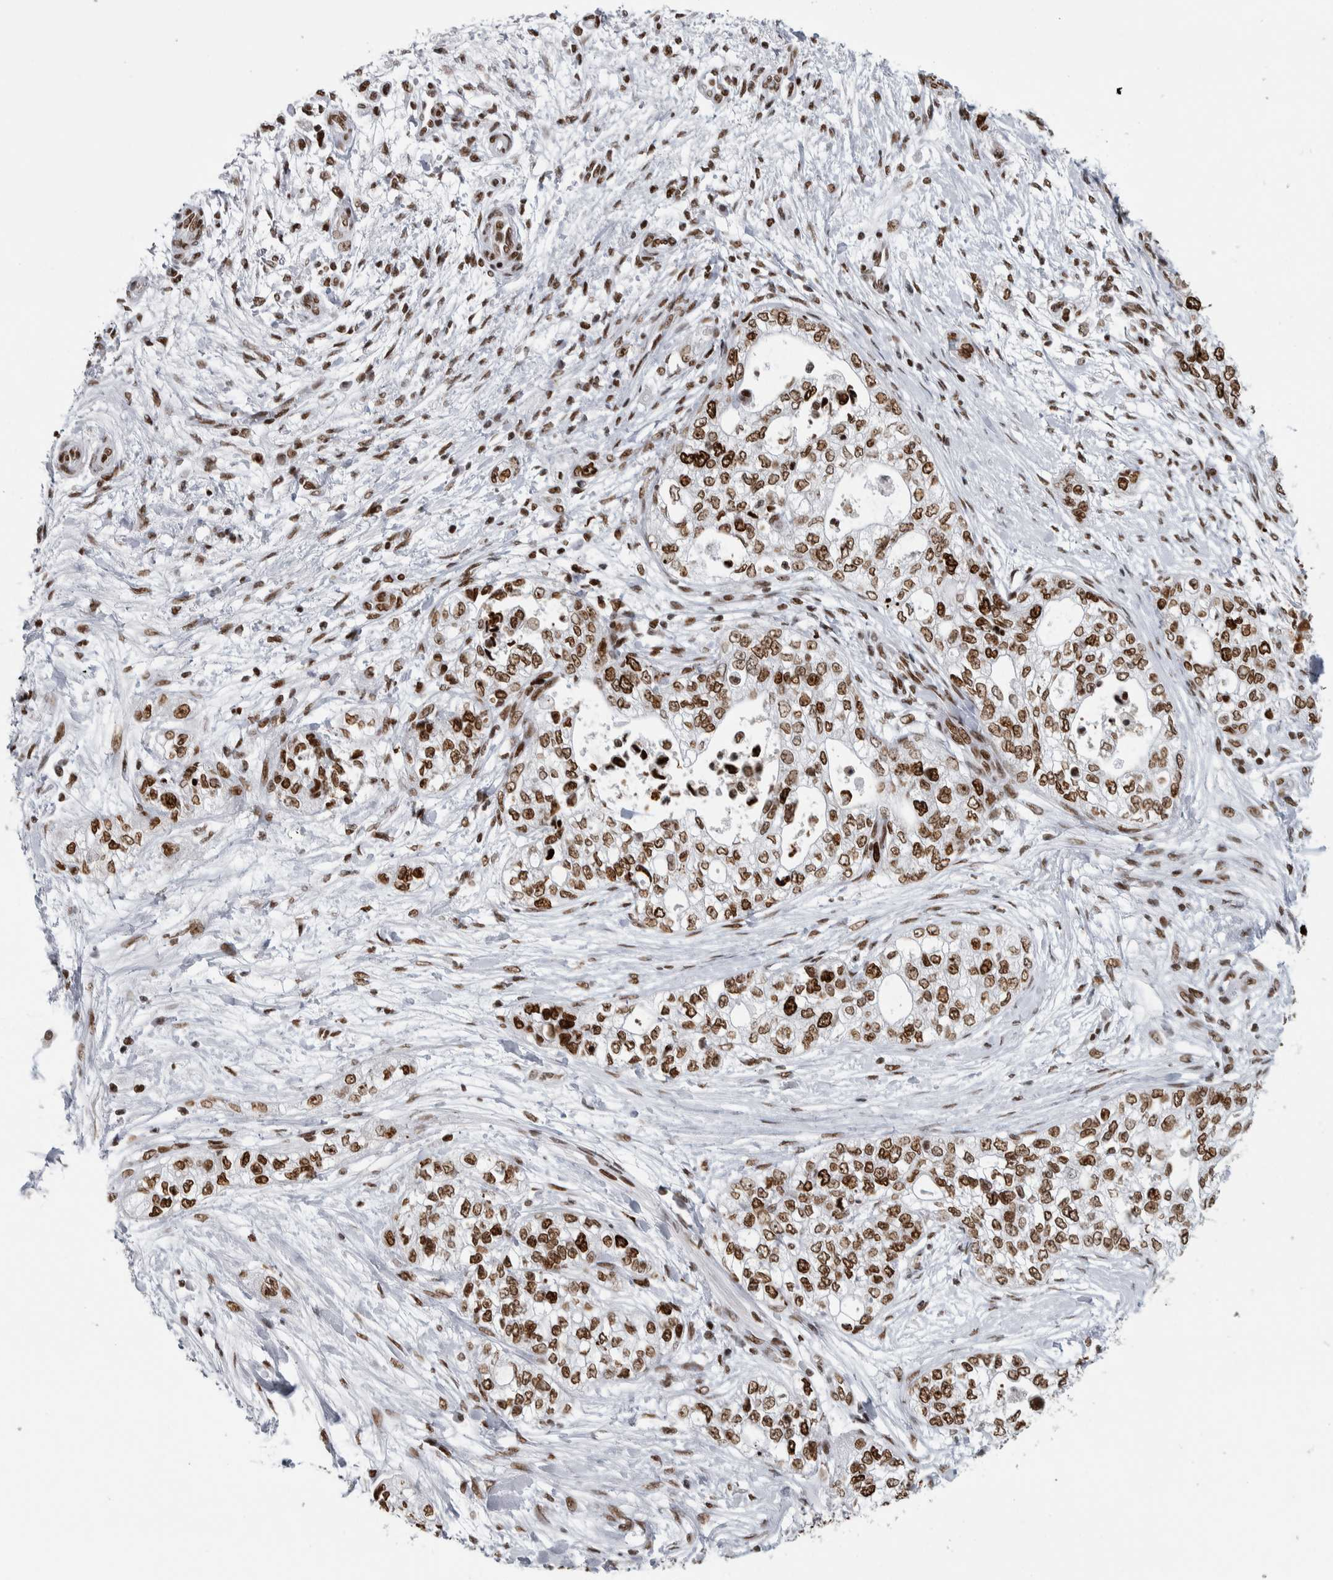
{"staining": {"intensity": "moderate", "quantity": ">75%", "location": "nuclear"}, "tissue": "pancreatic cancer", "cell_type": "Tumor cells", "image_type": "cancer", "snomed": [{"axis": "morphology", "description": "Adenocarcinoma, NOS"}, {"axis": "topography", "description": "Pancreas"}], "caption": "Protein staining of pancreatic cancer (adenocarcinoma) tissue reveals moderate nuclear staining in about >75% of tumor cells.", "gene": "TOP2B", "patient": {"sex": "male", "age": 72}}